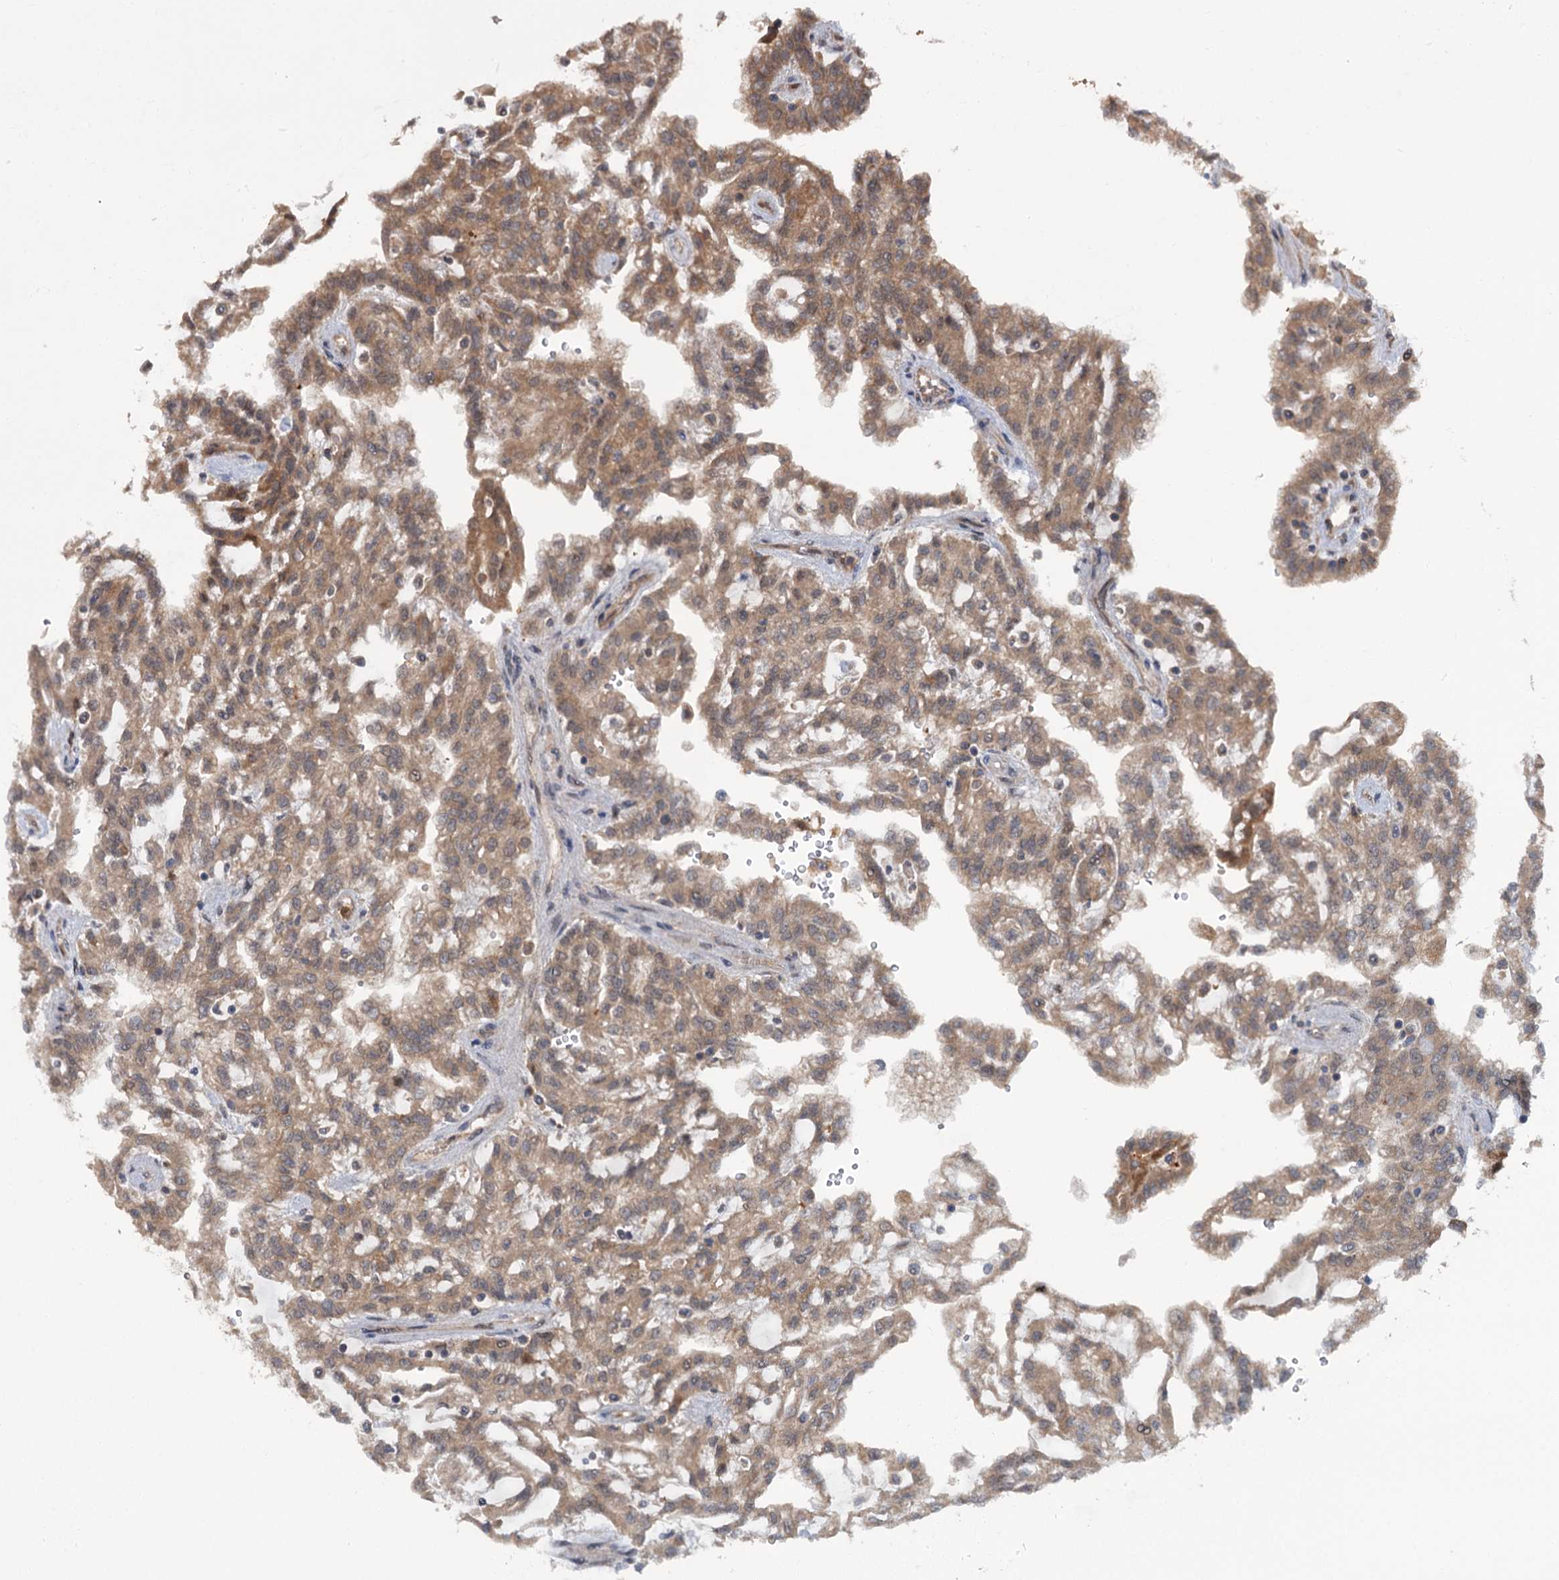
{"staining": {"intensity": "moderate", "quantity": ">75%", "location": "cytoplasmic/membranous"}, "tissue": "renal cancer", "cell_type": "Tumor cells", "image_type": "cancer", "snomed": [{"axis": "morphology", "description": "Adenocarcinoma, NOS"}, {"axis": "topography", "description": "Kidney"}], "caption": "Tumor cells reveal medium levels of moderate cytoplasmic/membranous positivity in approximately >75% of cells in renal adenocarcinoma.", "gene": "KANSL2", "patient": {"sex": "male", "age": 63}}